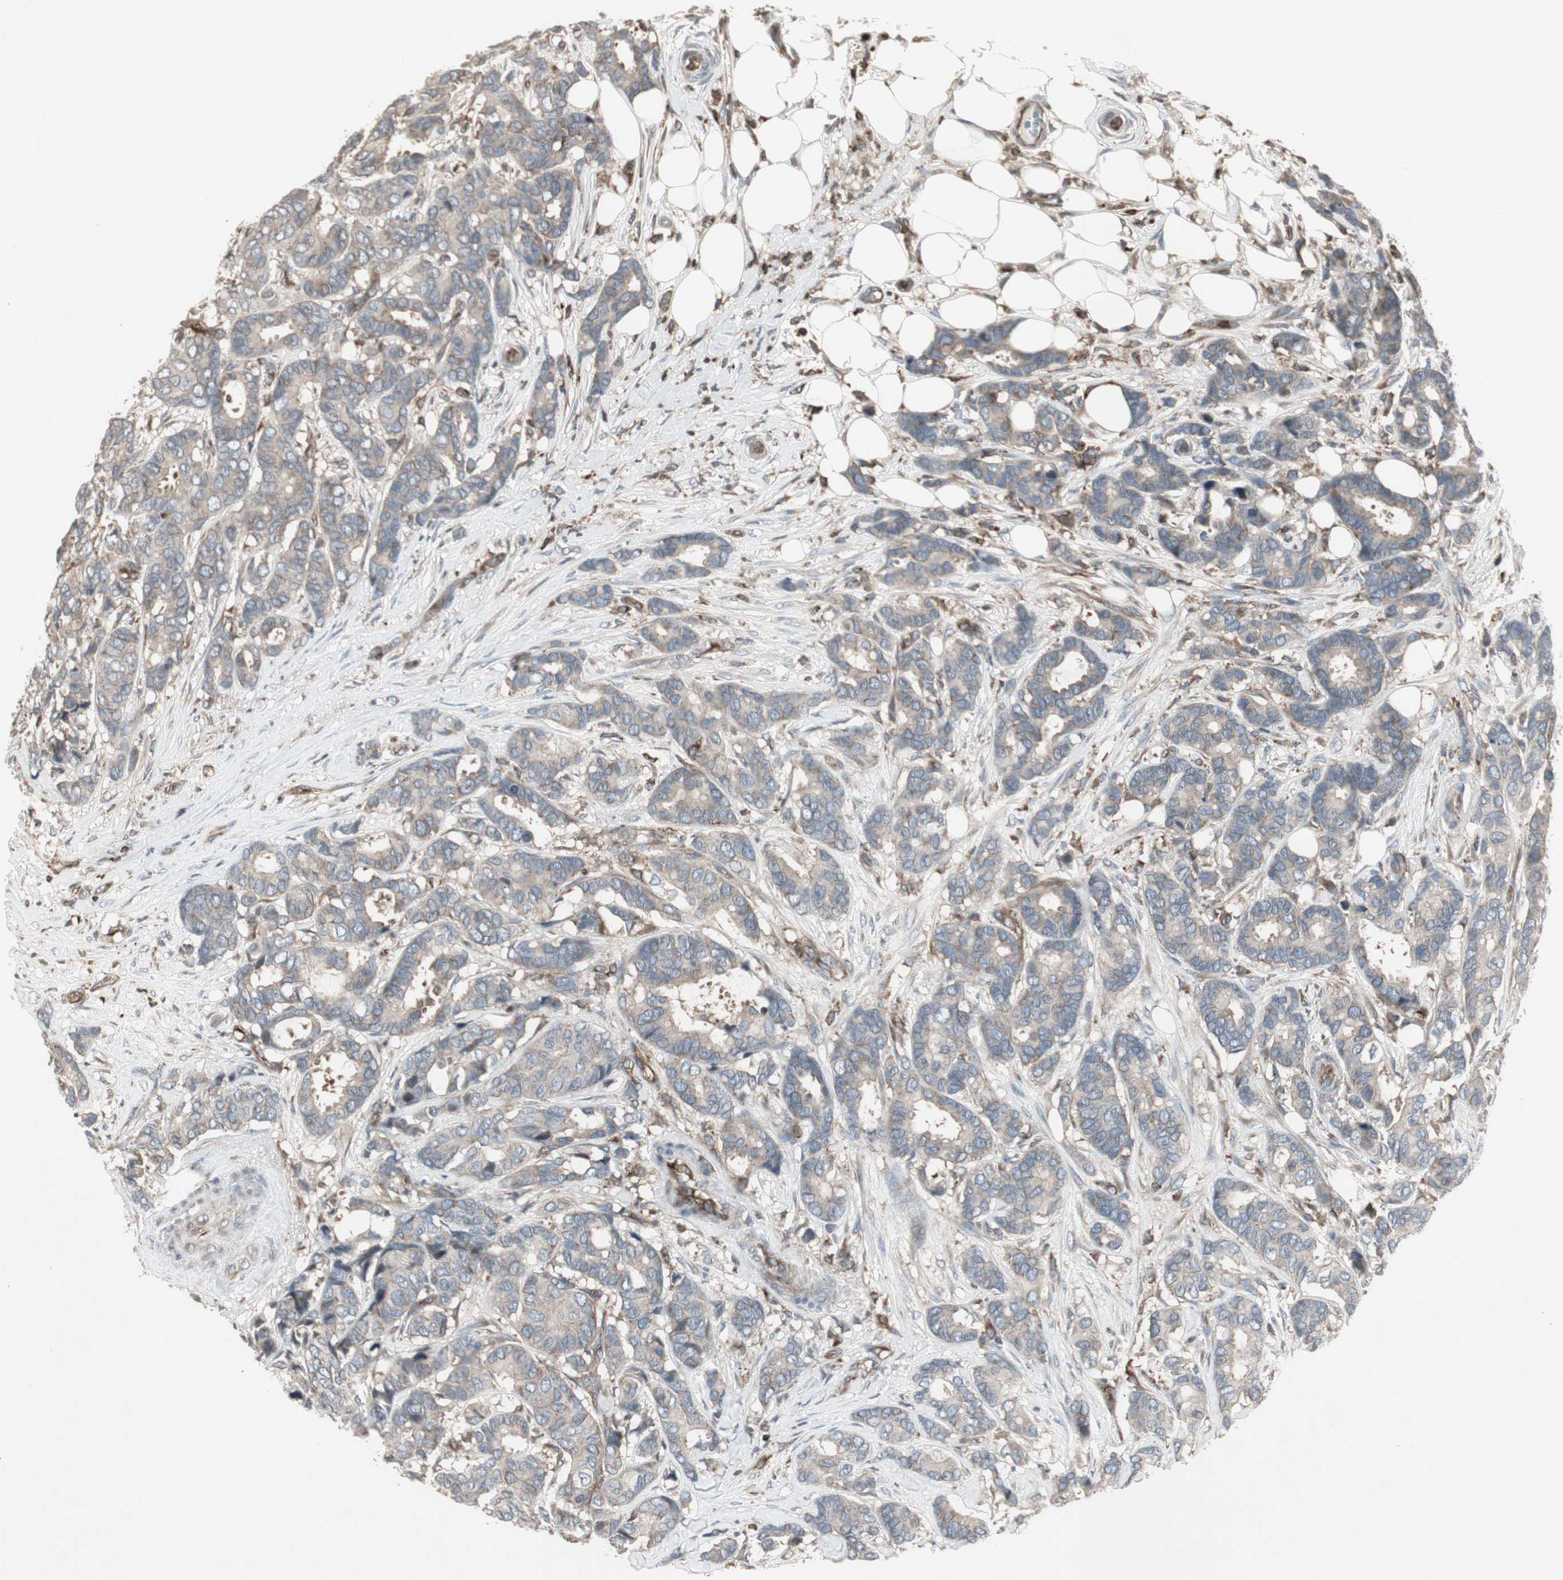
{"staining": {"intensity": "weak", "quantity": ">75%", "location": "cytoplasmic/membranous"}, "tissue": "breast cancer", "cell_type": "Tumor cells", "image_type": "cancer", "snomed": [{"axis": "morphology", "description": "Duct carcinoma"}, {"axis": "topography", "description": "Breast"}], "caption": "IHC (DAB) staining of human infiltrating ductal carcinoma (breast) reveals weak cytoplasmic/membranous protein staining in approximately >75% of tumor cells.", "gene": "ARHGEF1", "patient": {"sex": "female", "age": 87}}